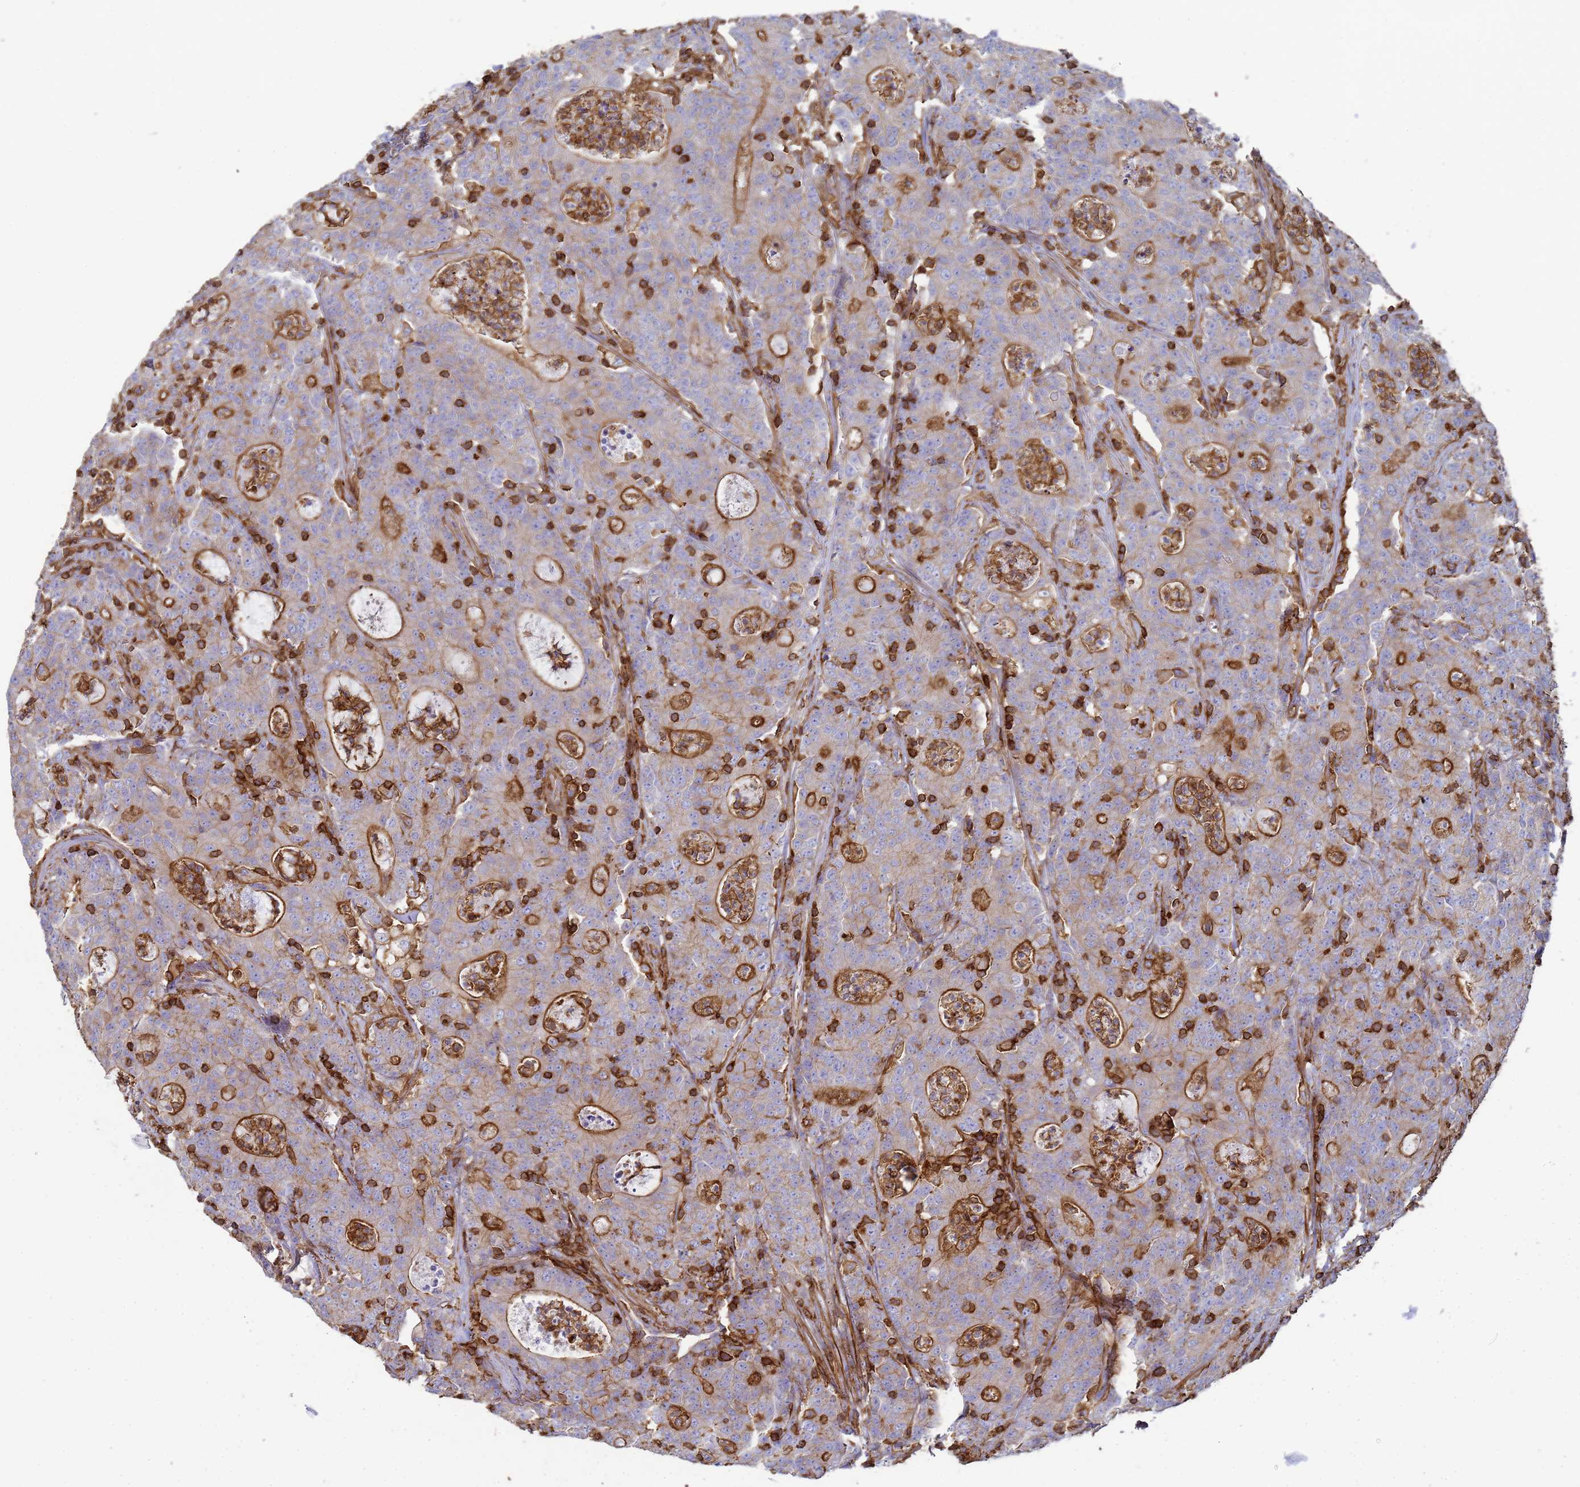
{"staining": {"intensity": "weak", "quantity": "<25%", "location": "cytoplasmic/membranous"}, "tissue": "colorectal cancer", "cell_type": "Tumor cells", "image_type": "cancer", "snomed": [{"axis": "morphology", "description": "Adenocarcinoma, NOS"}, {"axis": "topography", "description": "Colon"}], "caption": "Tumor cells are negative for protein expression in human colorectal cancer.", "gene": "ACTB", "patient": {"sex": "male", "age": 83}}